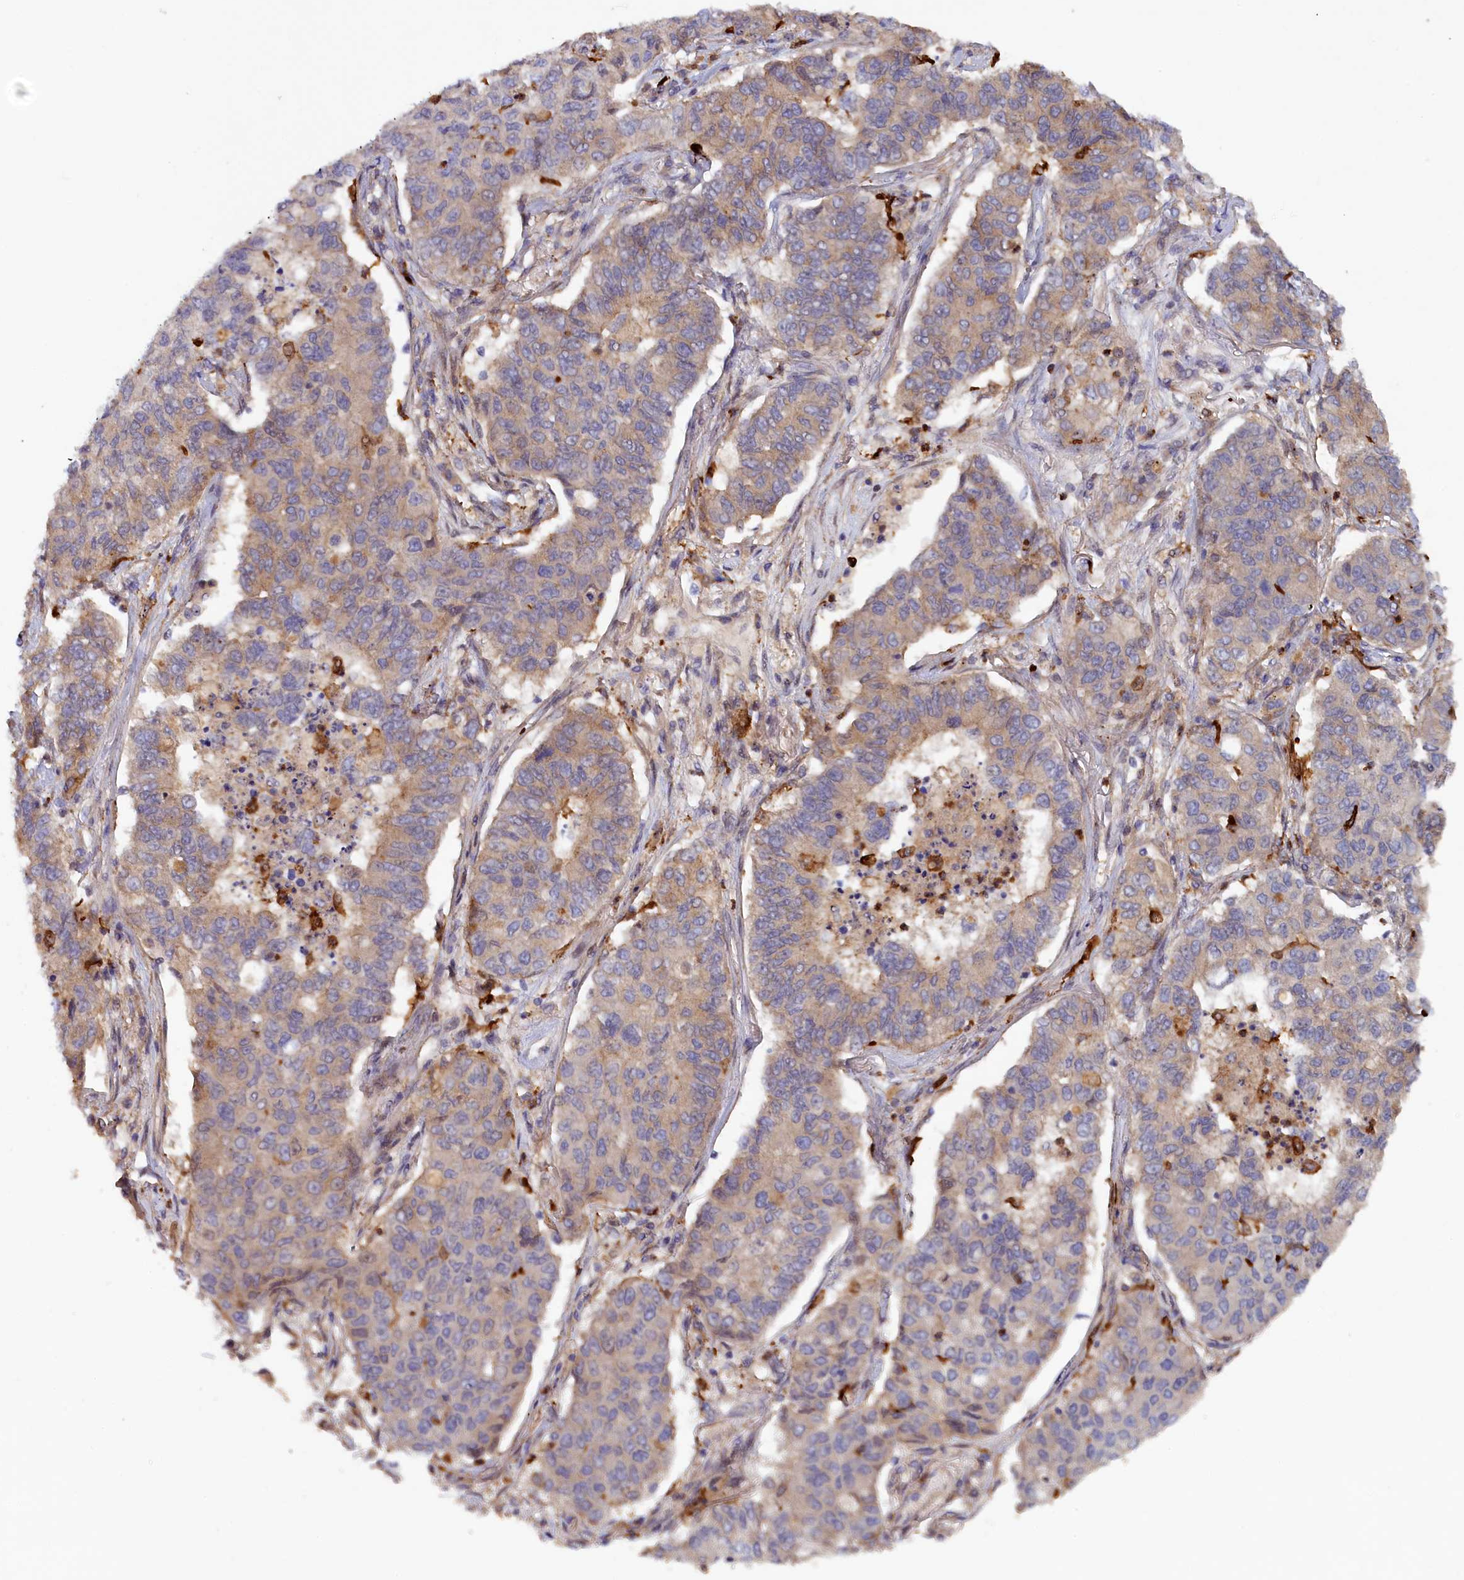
{"staining": {"intensity": "weak", "quantity": "<25%", "location": "cytoplasmic/membranous"}, "tissue": "lung cancer", "cell_type": "Tumor cells", "image_type": "cancer", "snomed": [{"axis": "morphology", "description": "Squamous cell carcinoma, NOS"}, {"axis": "topography", "description": "Lung"}], "caption": "High power microscopy micrograph of an IHC photomicrograph of lung squamous cell carcinoma, revealing no significant staining in tumor cells.", "gene": "FERMT1", "patient": {"sex": "male", "age": 74}}